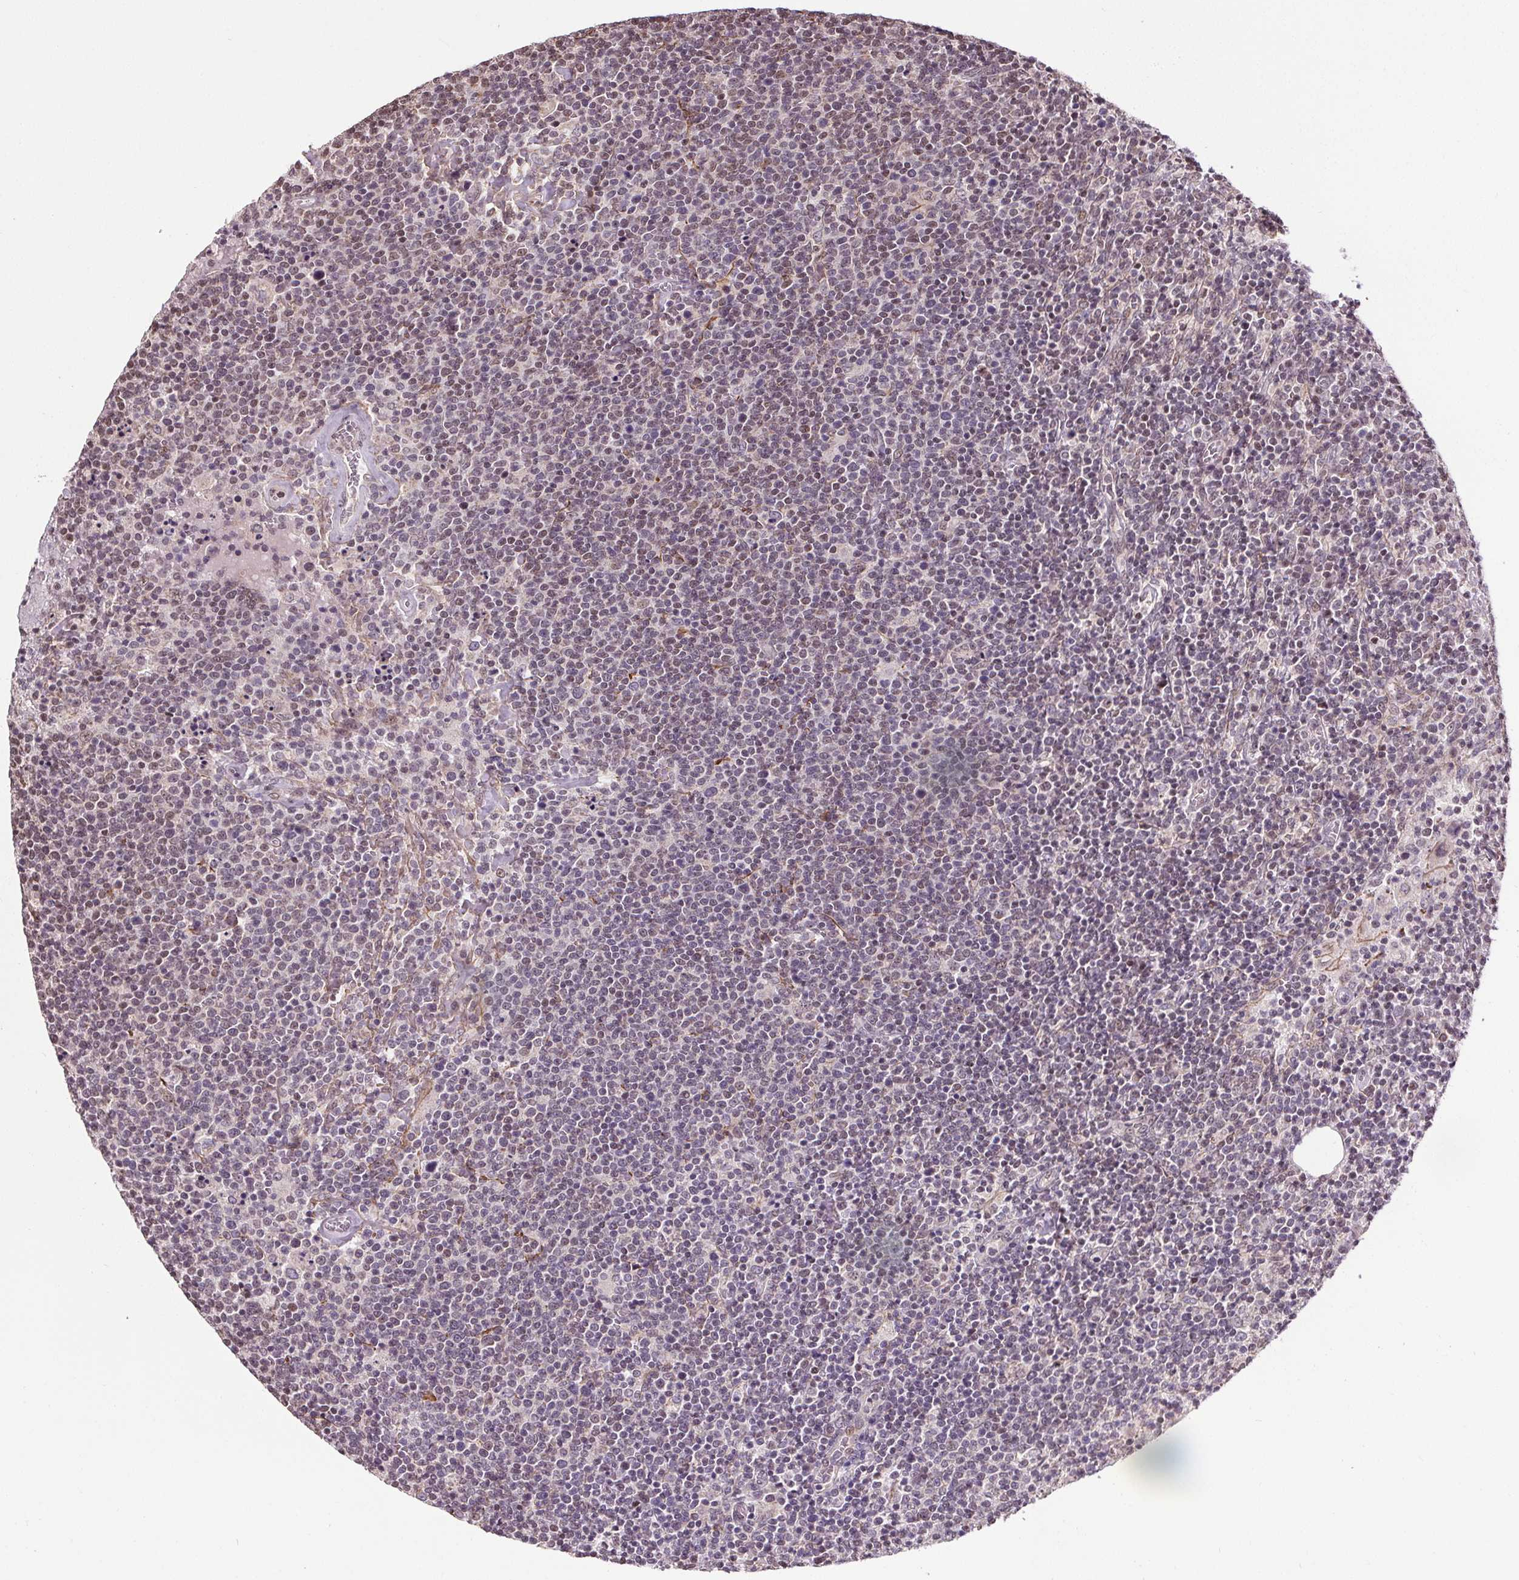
{"staining": {"intensity": "weak", "quantity": "<25%", "location": "nuclear"}, "tissue": "lymphoma", "cell_type": "Tumor cells", "image_type": "cancer", "snomed": [{"axis": "morphology", "description": "Malignant lymphoma, non-Hodgkin's type, High grade"}, {"axis": "topography", "description": "Lymph node"}], "caption": "Photomicrograph shows no protein positivity in tumor cells of high-grade malignant lymphoma, non-Hodgkin's type tissue. (DAB immunohistochemistry, high magnification).", "gene": "KIAA0232", "patient": {"sex": "male", "age": 61}}